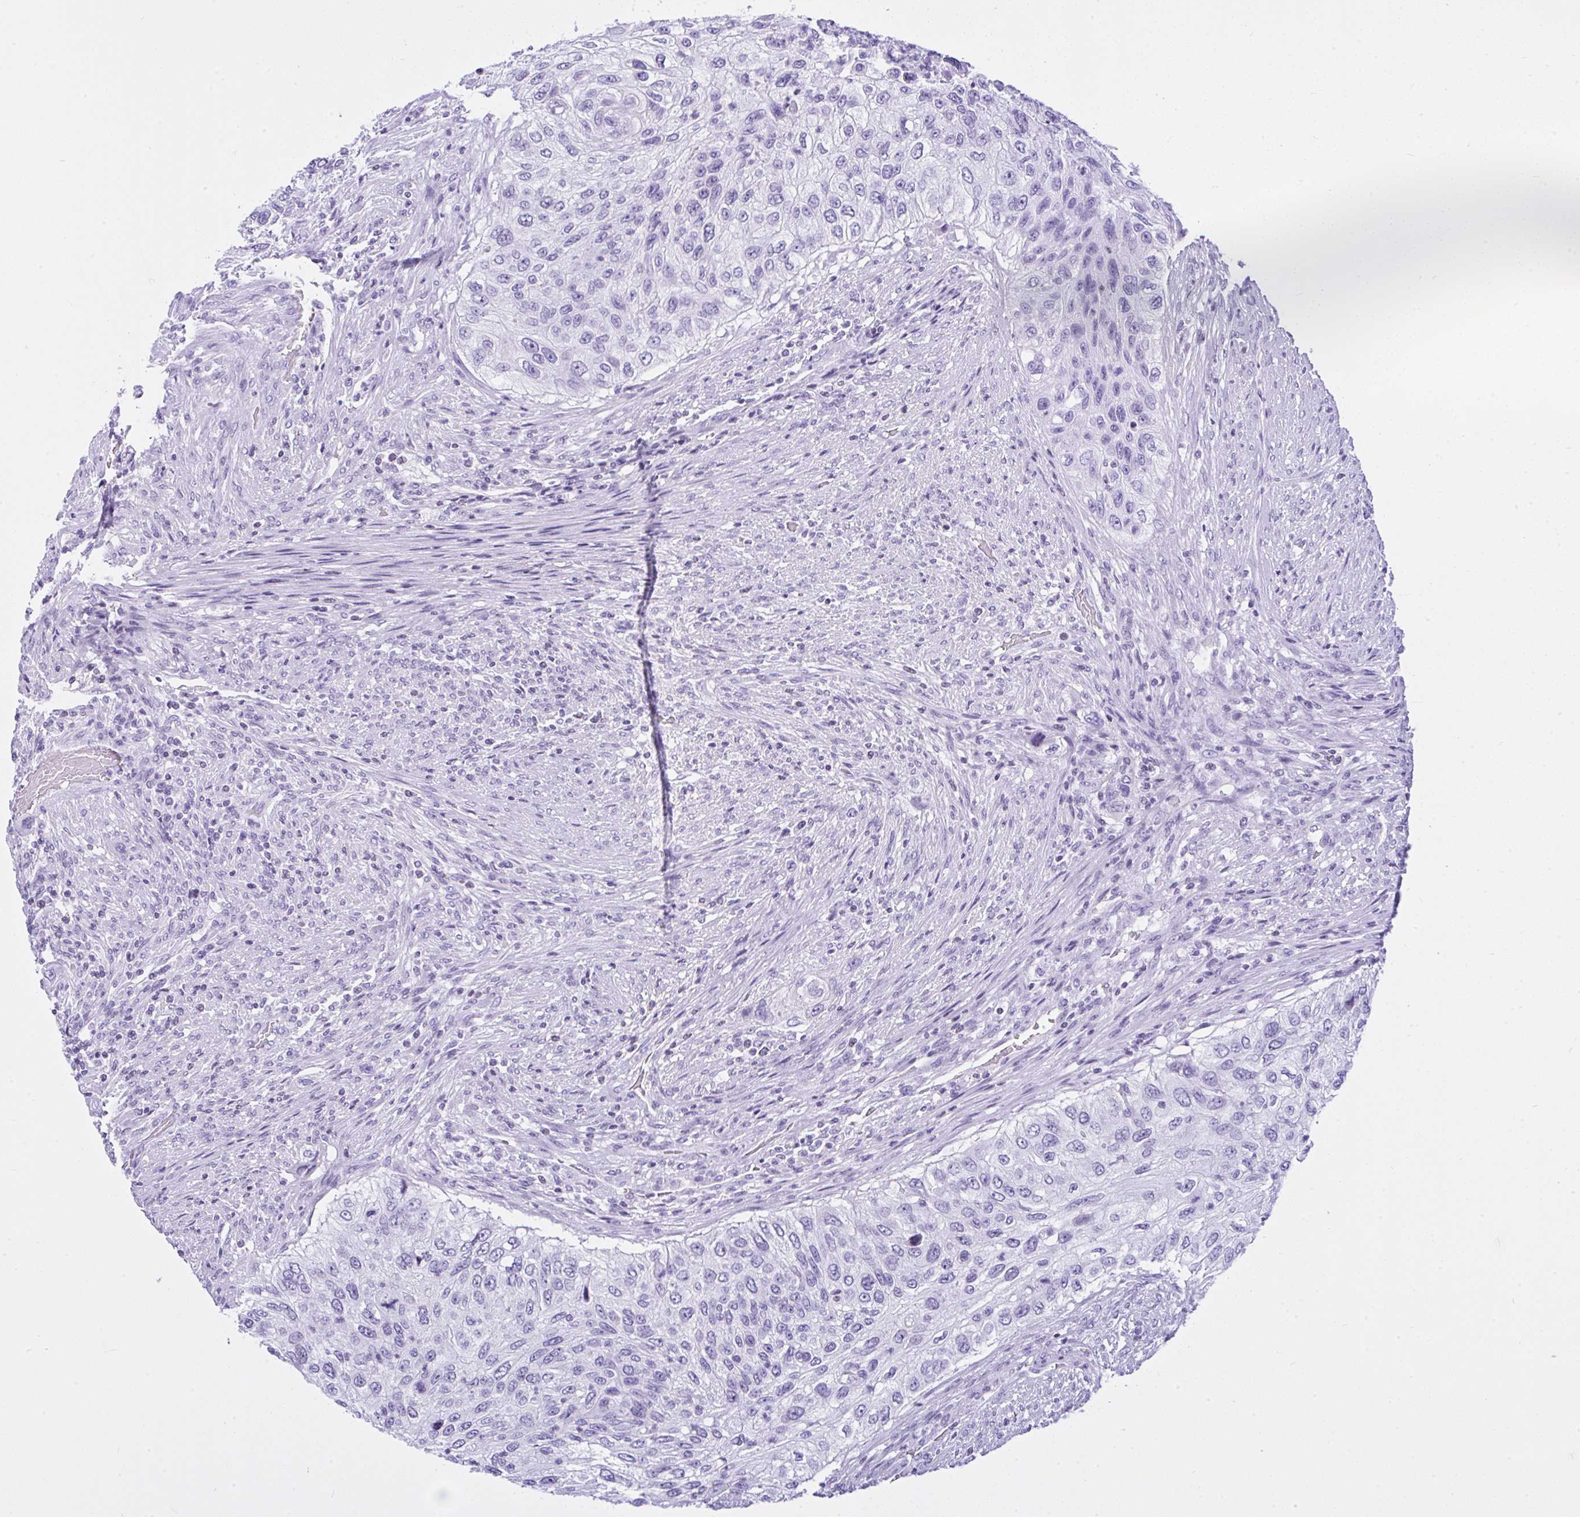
{"staining": {"intensity": "negative", "quantity": "none", "location": "none"}, "tissue": "urothelial cancer", "cell_type": "Tumor cells", "image_type": "cancer", "snomed": [{"axis": "morphology", "description": "Urothelial carcinoma, High grade"}, {"axis": "topography", "description": "Urinary bladder"}], "caption": "Human urothelial carcinoma (high-grade) stained for a protein using immunohistochemistry reveals no positivity in tumor cells.", "gene": "KRT27", "patient": {"sex": "female", "age": 60}}